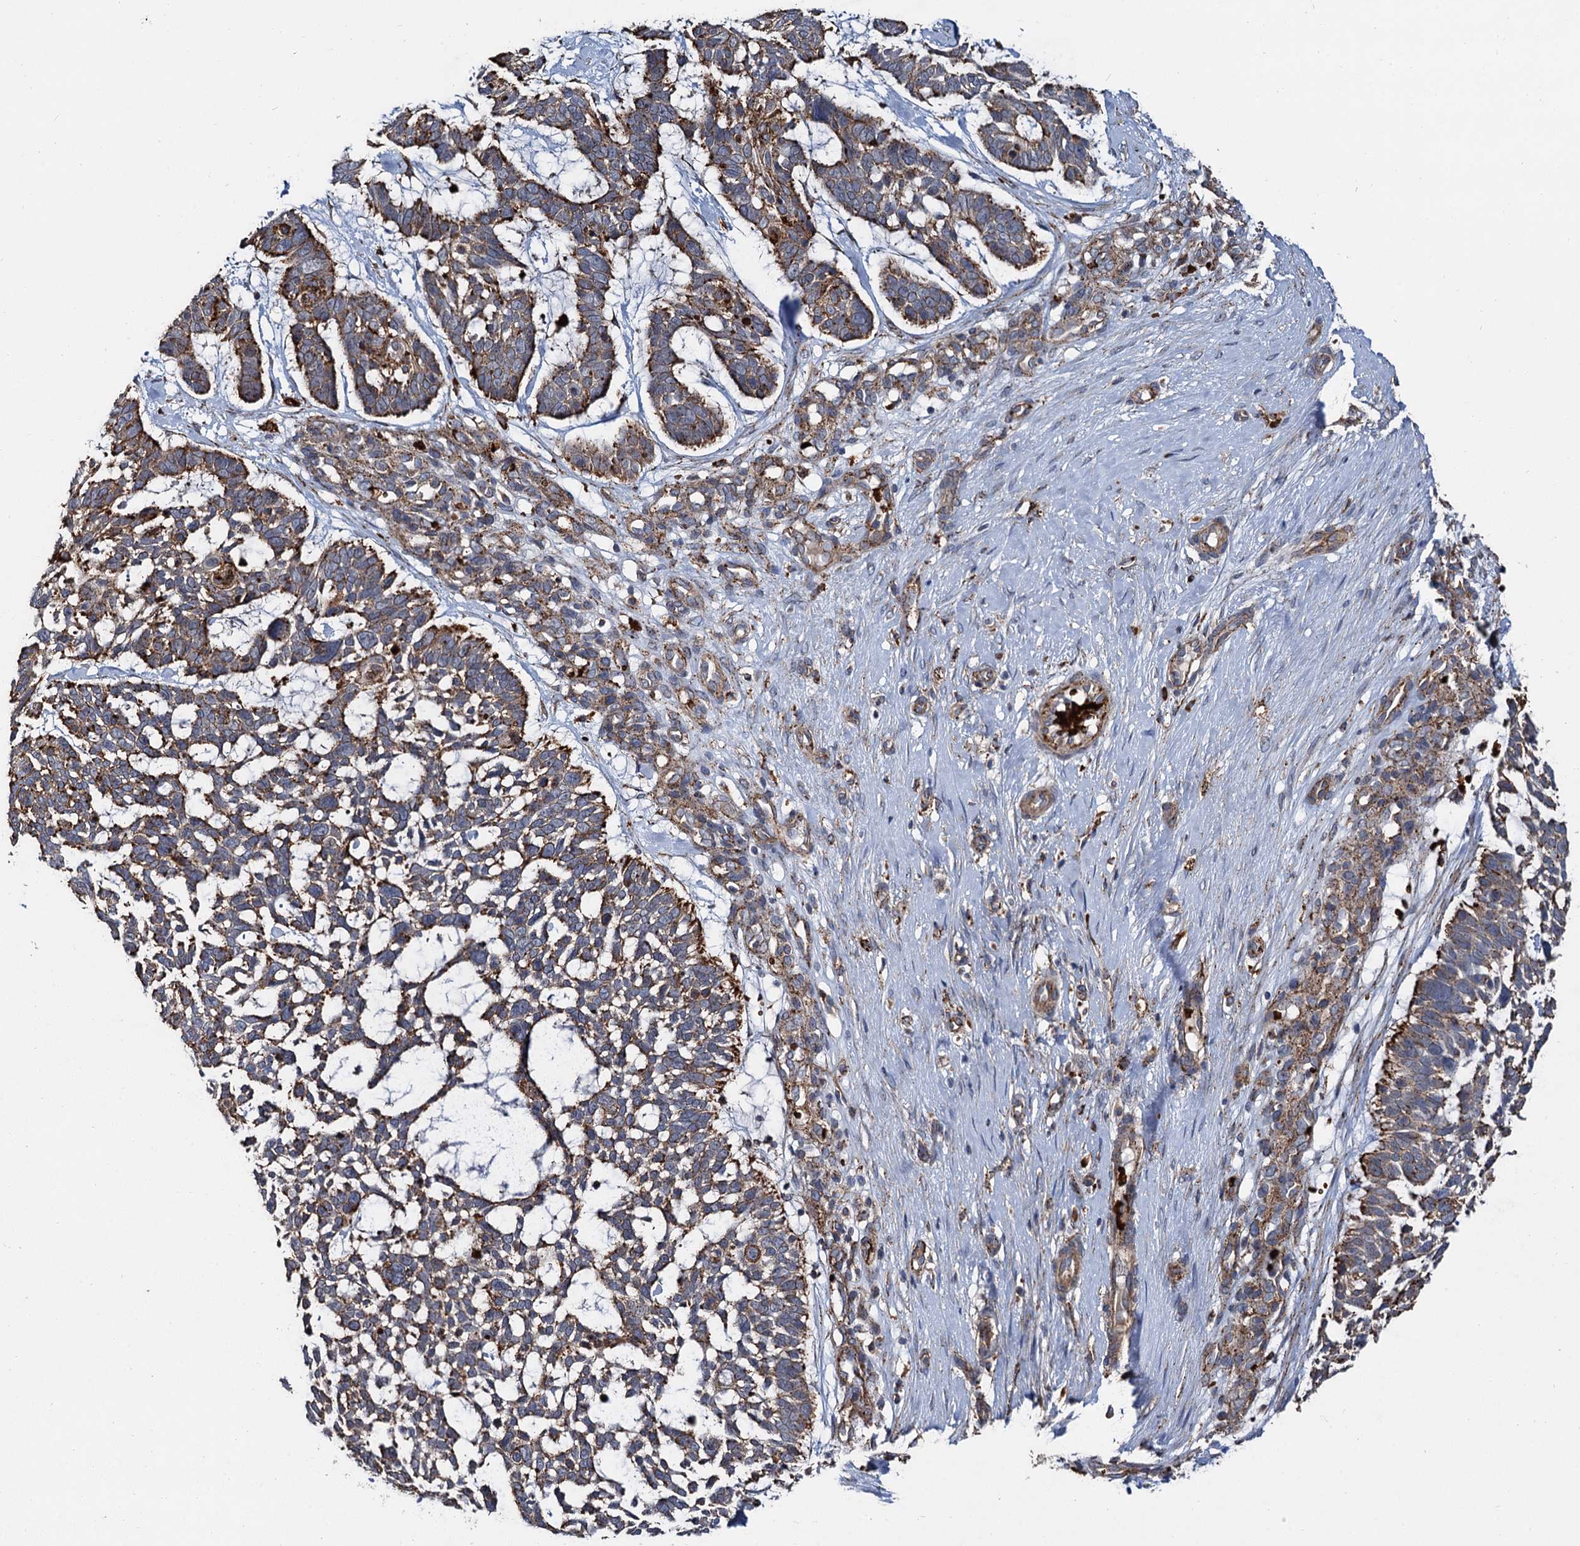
{"staining": {"intensity": "strong", "quantity": "25%-75%", "location": "cytoplasmic/membranous"}, "tissue": "skin cancer", "cell_type": "Tumor cells", "image_type": "cancer", "snomed": [{"axis": "morphology", "description": "Basal cell carcinoma"}, {"axis": "topography", "description": "Skin"}], "caption": "A high-resolution image shows IHC staining of basal cell carcinoma (skin), which shows strong cytoplasmic/membranous expression in approximately 25%-75% of tumor cells.", "gene": "GBA1", "patient": {"sex": "male", "age": 88}}